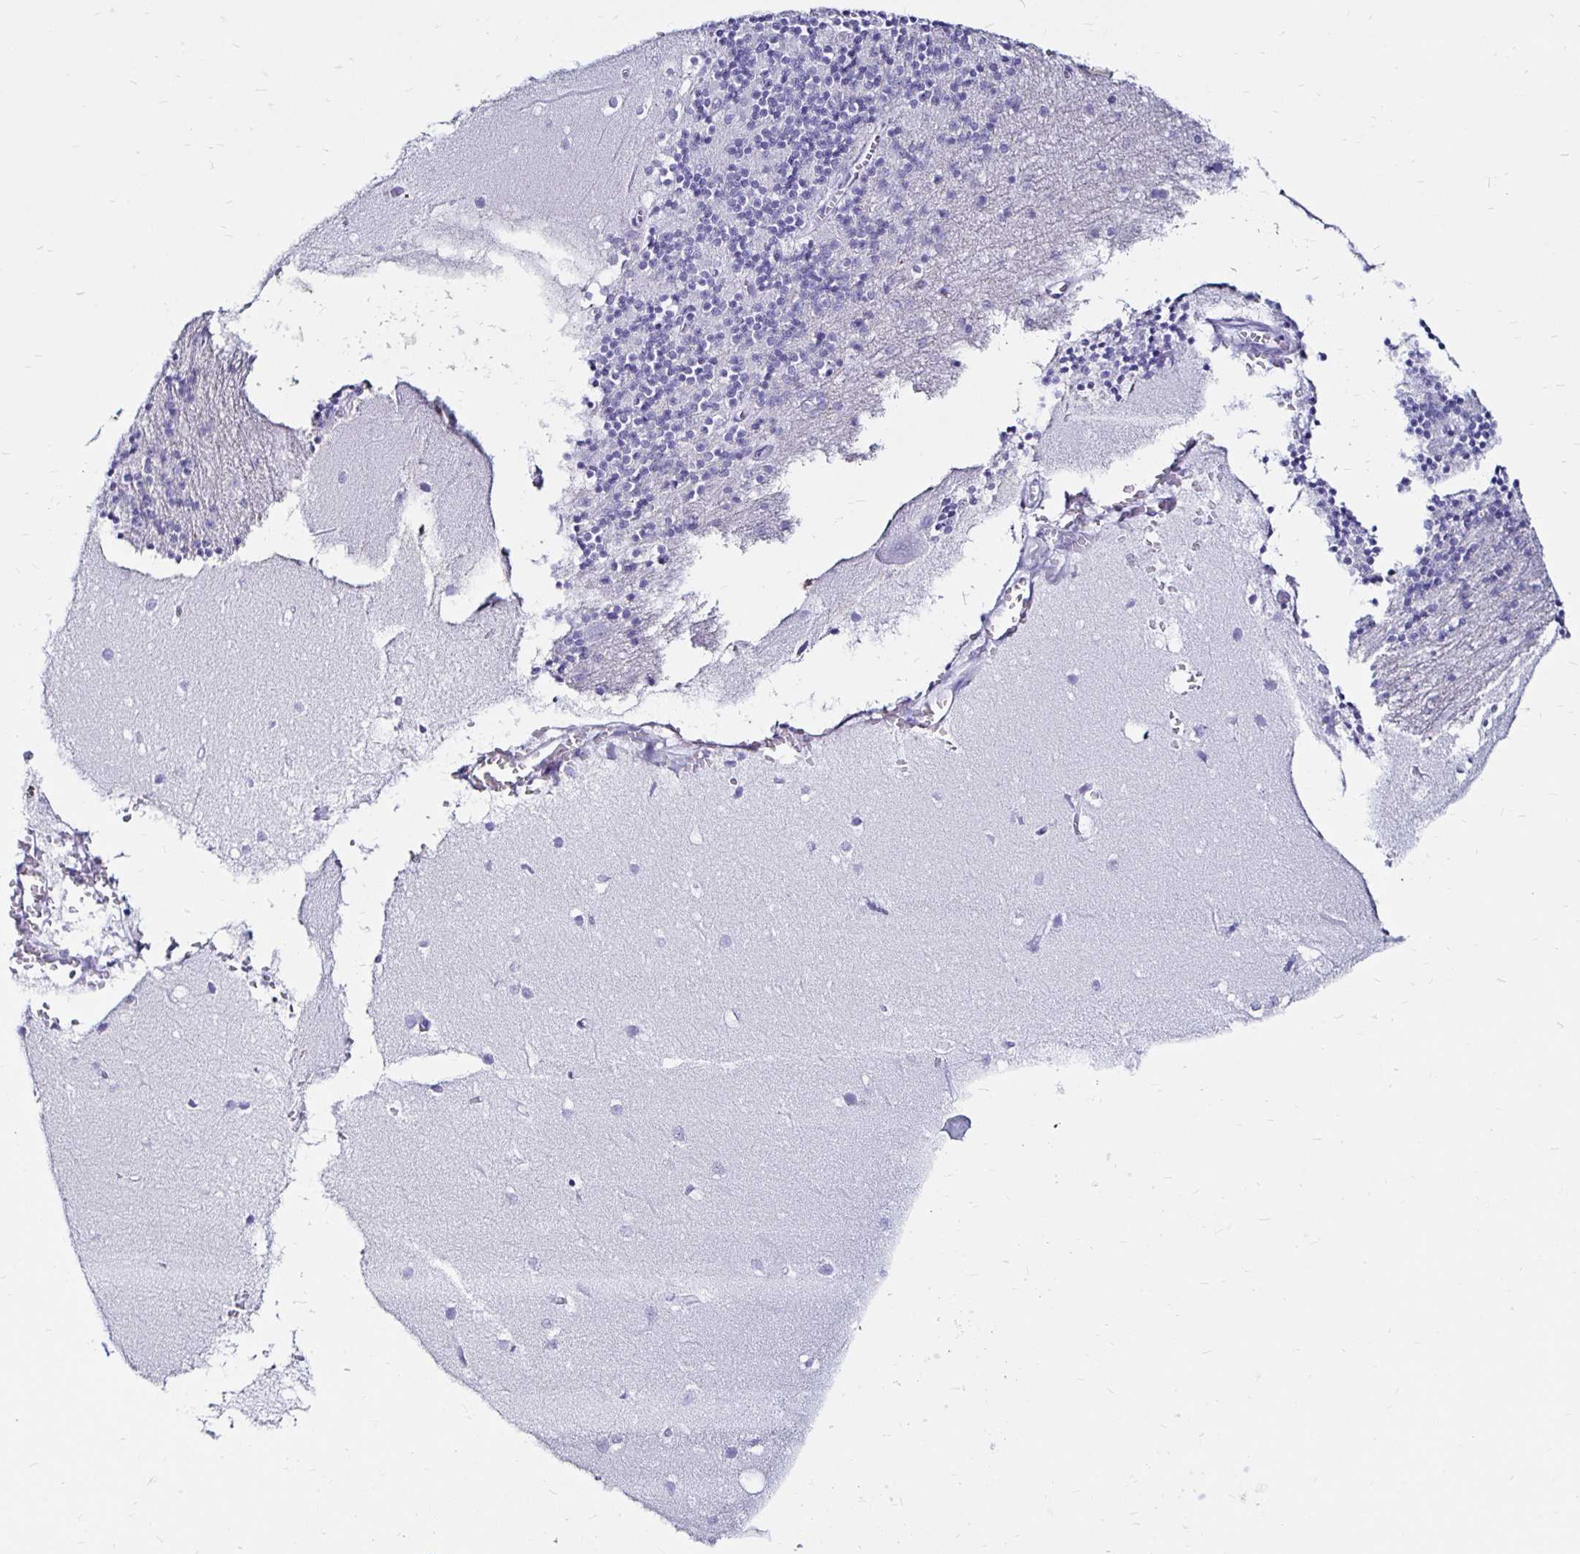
{"staining": {"intensity": "negative", "quantity": "none", "location": "none"}, "tissue": "cerebellum", "cell_type": "Cells in granular layer", "image_type": "normal", "snomed": [{"axis": "morphology", "description": "Normal tissue, NOS"}, {"axis": "topography", "description": "Cerebellum"}], "caption": "Immunohistochemical staining of normal cerebellum exhibits no significant expression in cells in granular layer. (DAB (3,3'-diaminobenzidine) immunohistochemistry (IHC) visualized using brightfield microscopy, high magnification).", "gene": "TIMP1", "patient": {"sex": "male", "age": 54}}